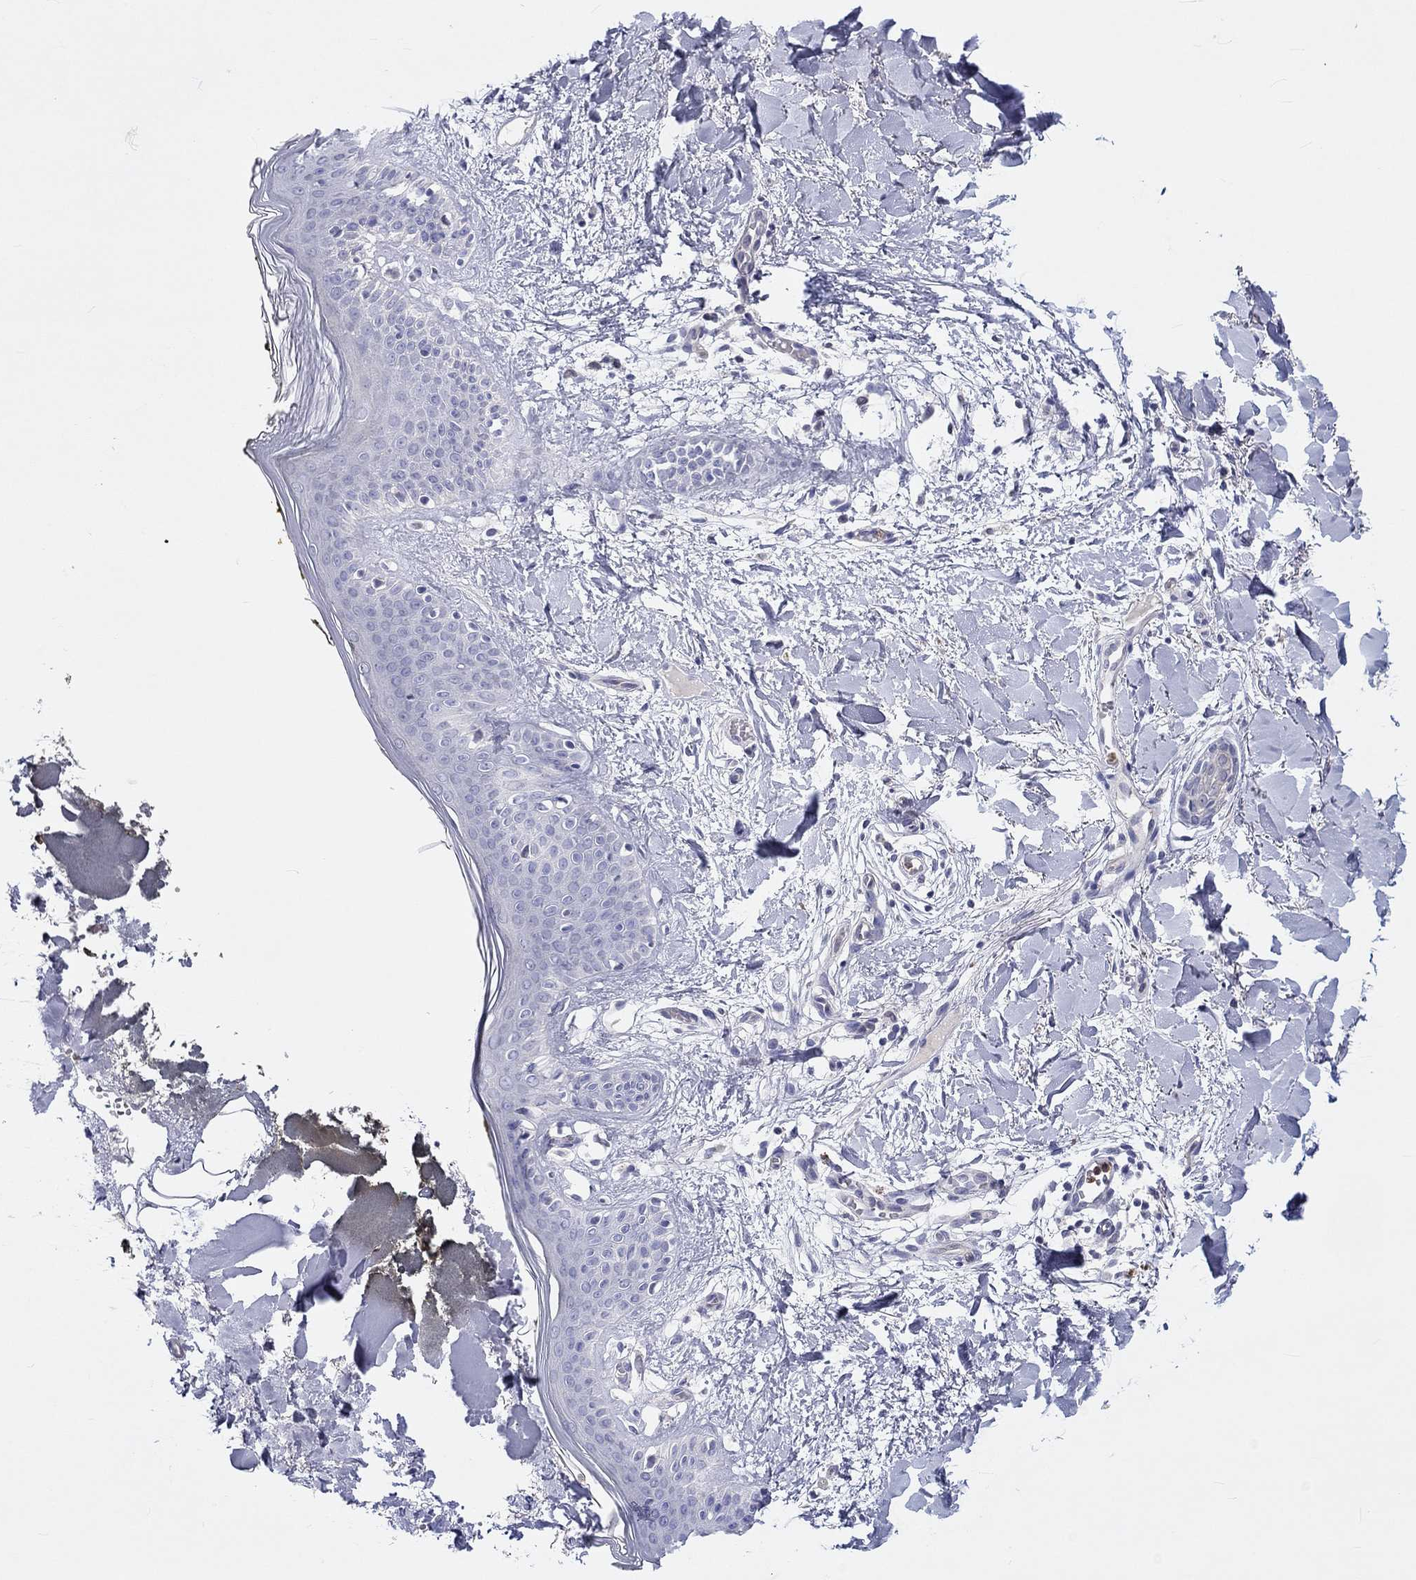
{"staining": {"intensity": "negative", "quantity": "none", "location": "none"}, "tissue": "skin", "cell_type": "Fibroblasts", "image_type": "normal", "snomed": [{"axis": "morphology", "description": "Normal tissue, NOS"}, {"axis": "topography", "description": "Skin"}], "caption": "DAB (3,3'-diaminobenzidine) immunohistochemical staining of unremarkable skin reveals no significant positivity in fibroblasts.", "gene": "ABCG4", "patient": {"sex": "female", "age": 34}}